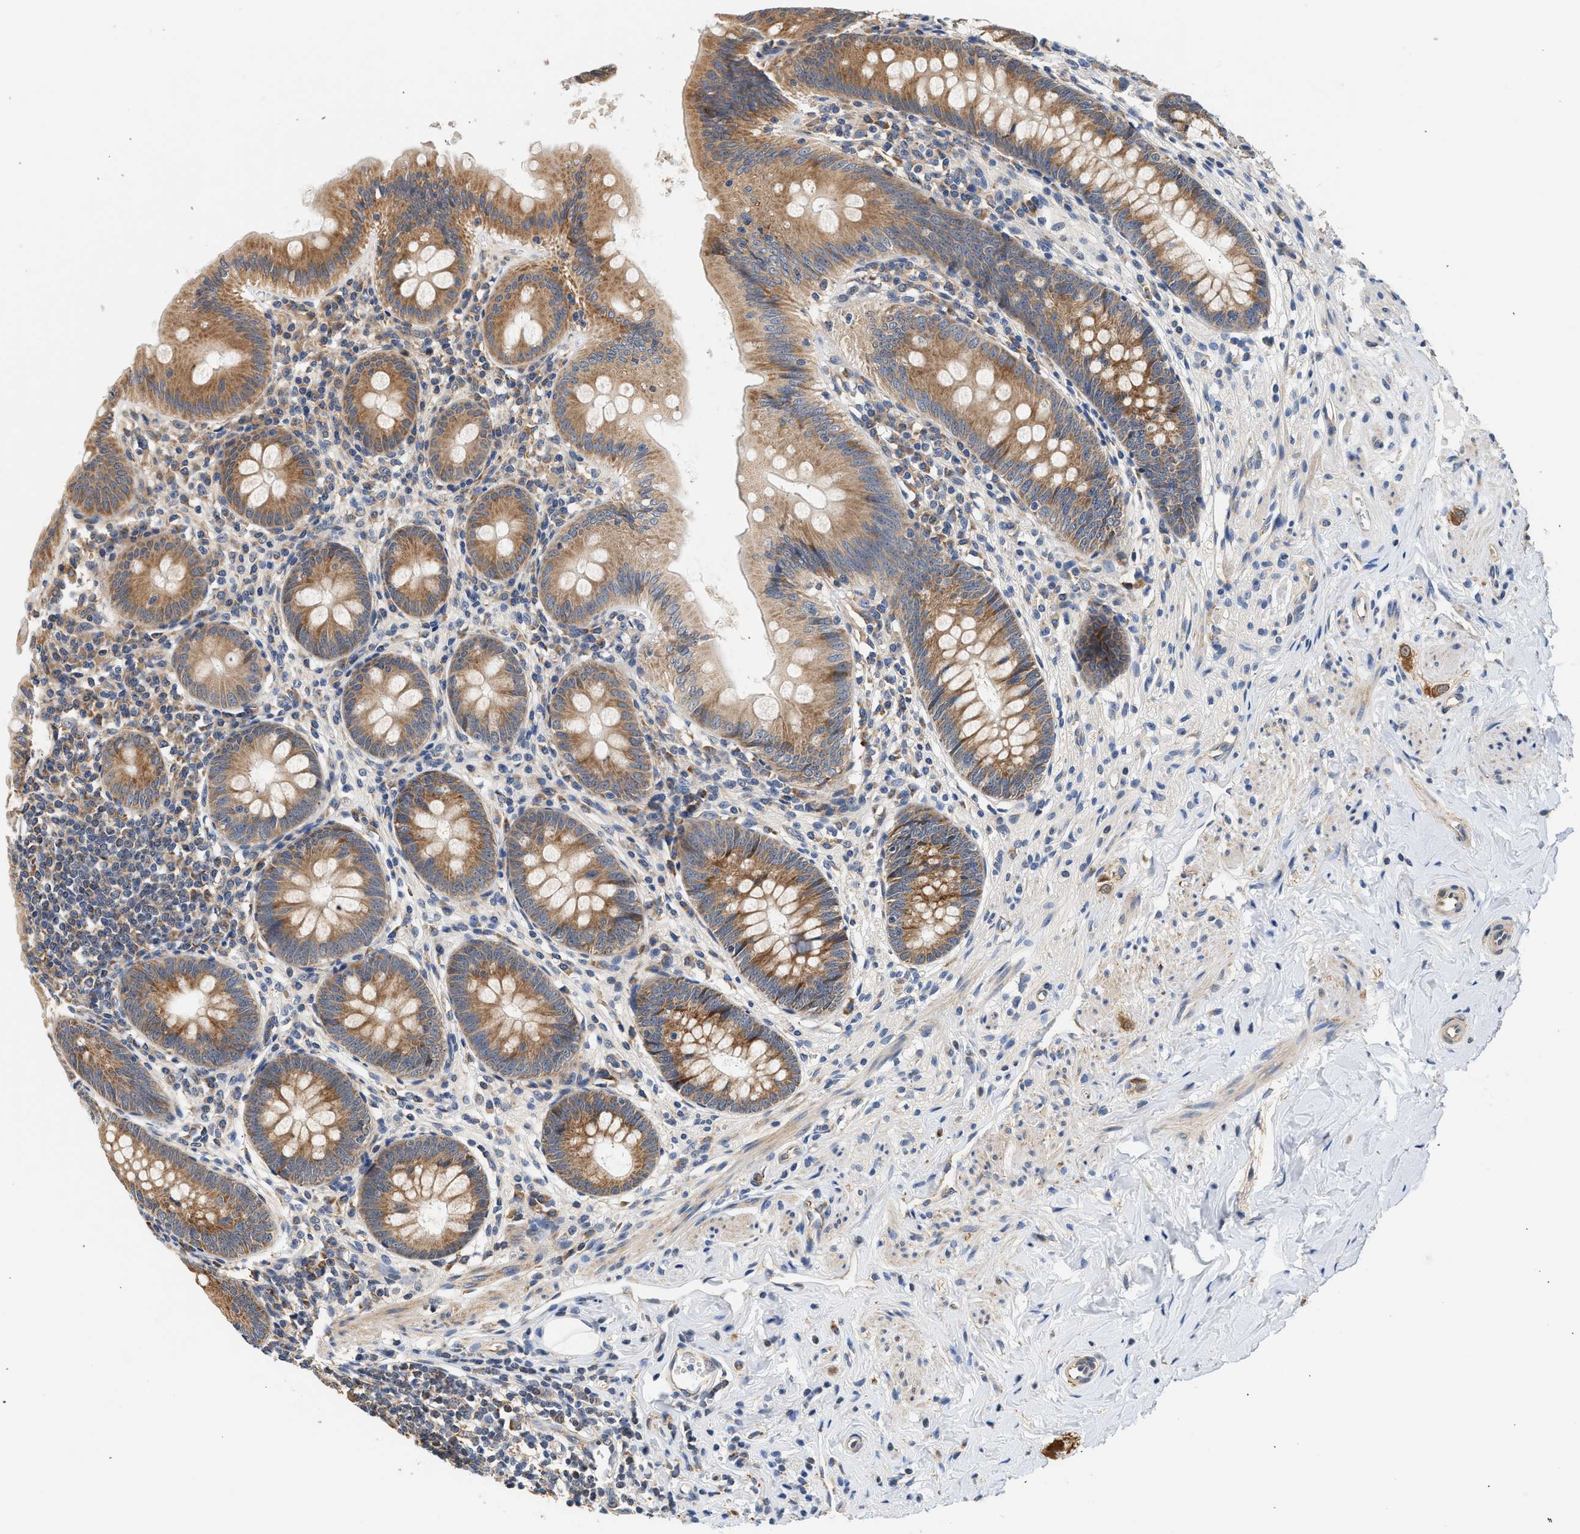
{"staining": {"intensity": "moderate", "quantity": ">75%", "location": "cytoplasmic/membranous"}, "tissue": "appendix", "cell_type": "Glandular cells", "image_type": "normal", "snomed": [{"axis": "morphology", "description": "Normal tissue, NOS"}, {"axis": "topography", "description": "Appendix"}], "caption": "Immunohistochemical staining of normal appendix reveals moderate cytoplasmic/membranous protein staining in approximately >75% of glandular cells.", "gene": "POLG2", "patient": {"sex": "male", "age": 56}}